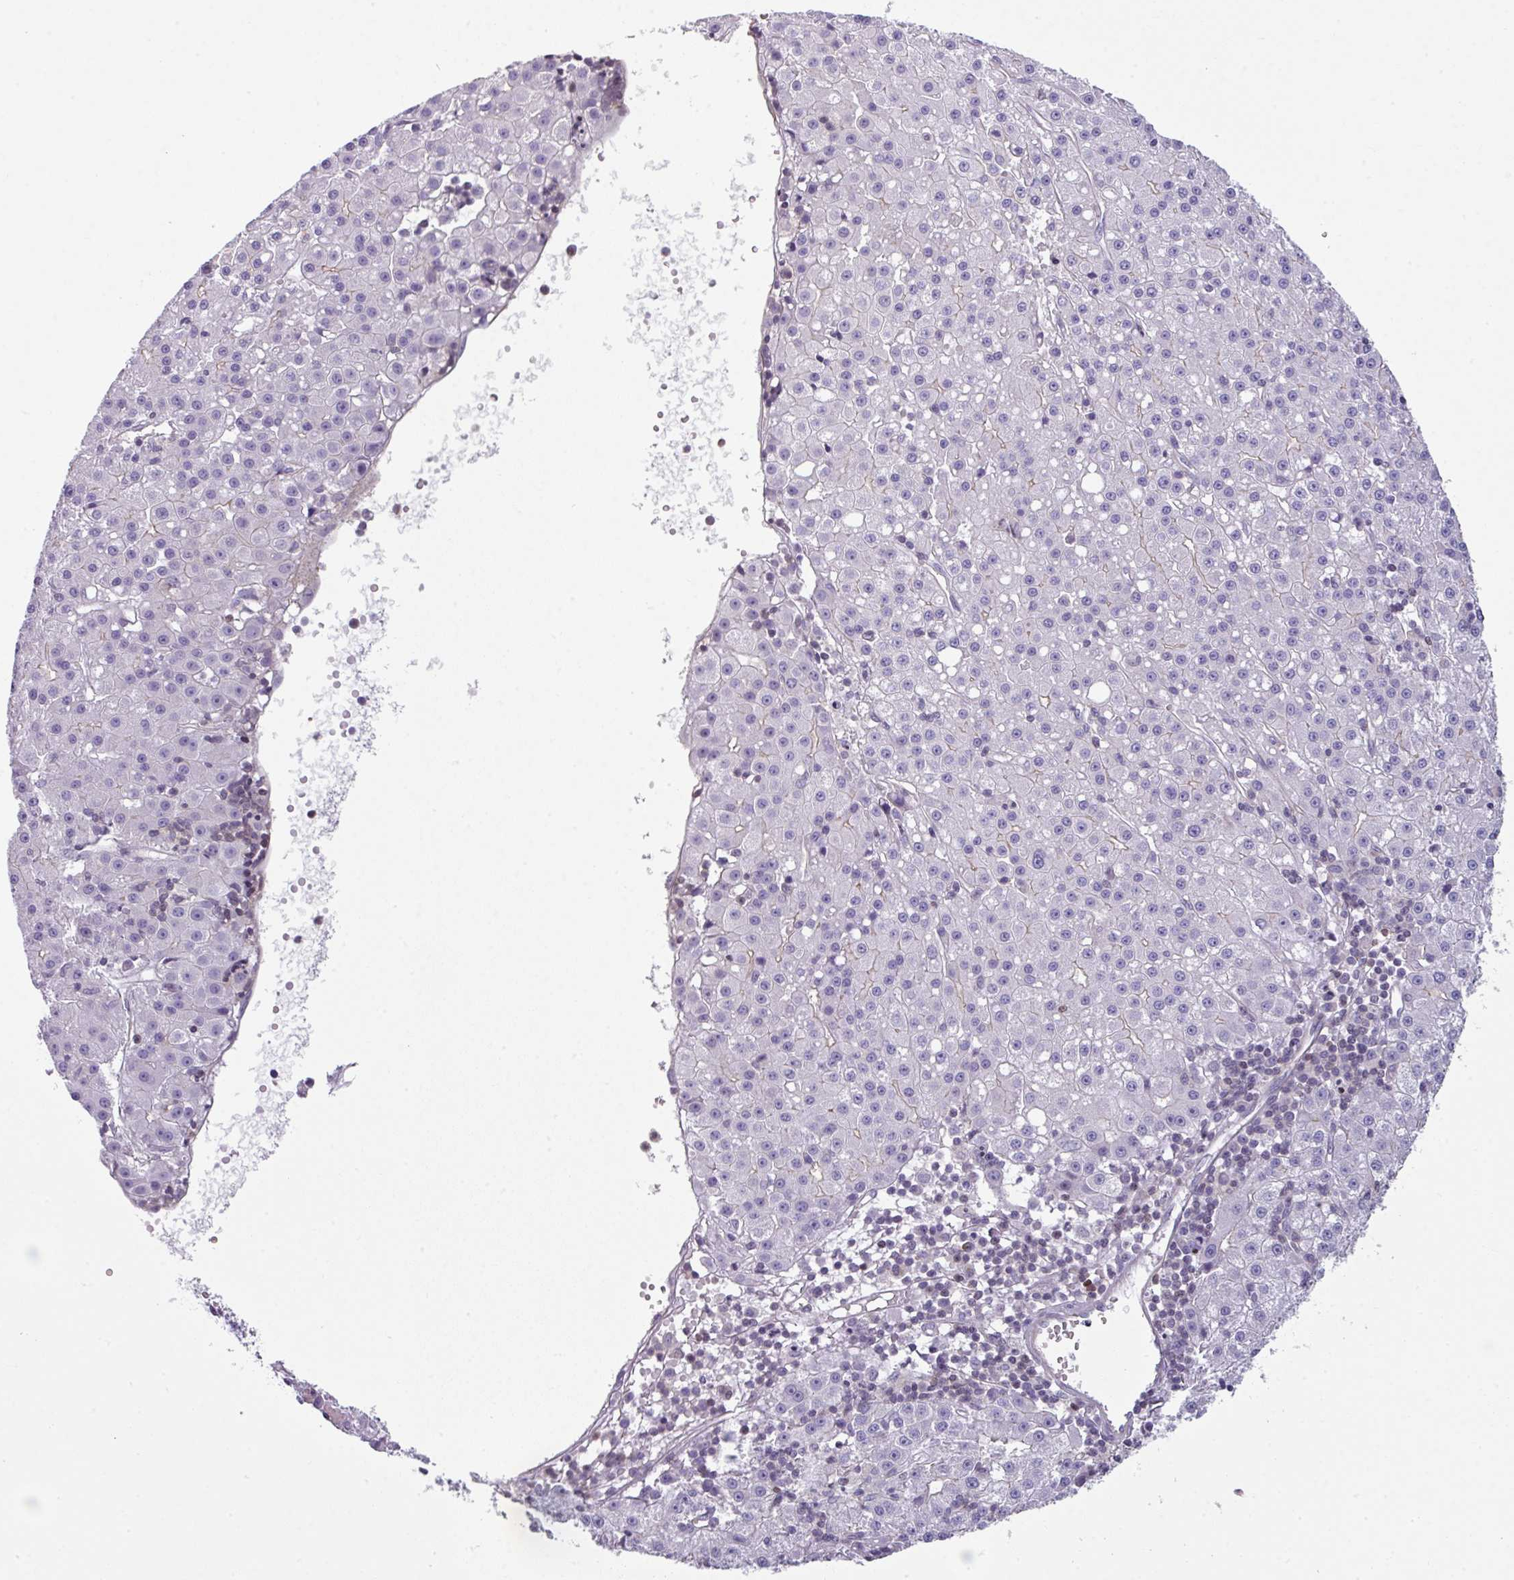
{"staining": {"intensity": "negative", "quantity": "none", "location": "none"}, "tissue": "liver cancer", "cell_type": "Tumor cells", "image_type": "cancer", "snomed": [{"axis": "morphology", "description": "Carcinoma, Hepatocellular, NOS"}, {"axis": "topography", "description": "Liver"}], "caption": "A histopathology image of liver cancer stained for a protein shows no brown staining in tumor cells.", "gene": "STAT5A", "patient": {"sex": "male", "age": 76}}